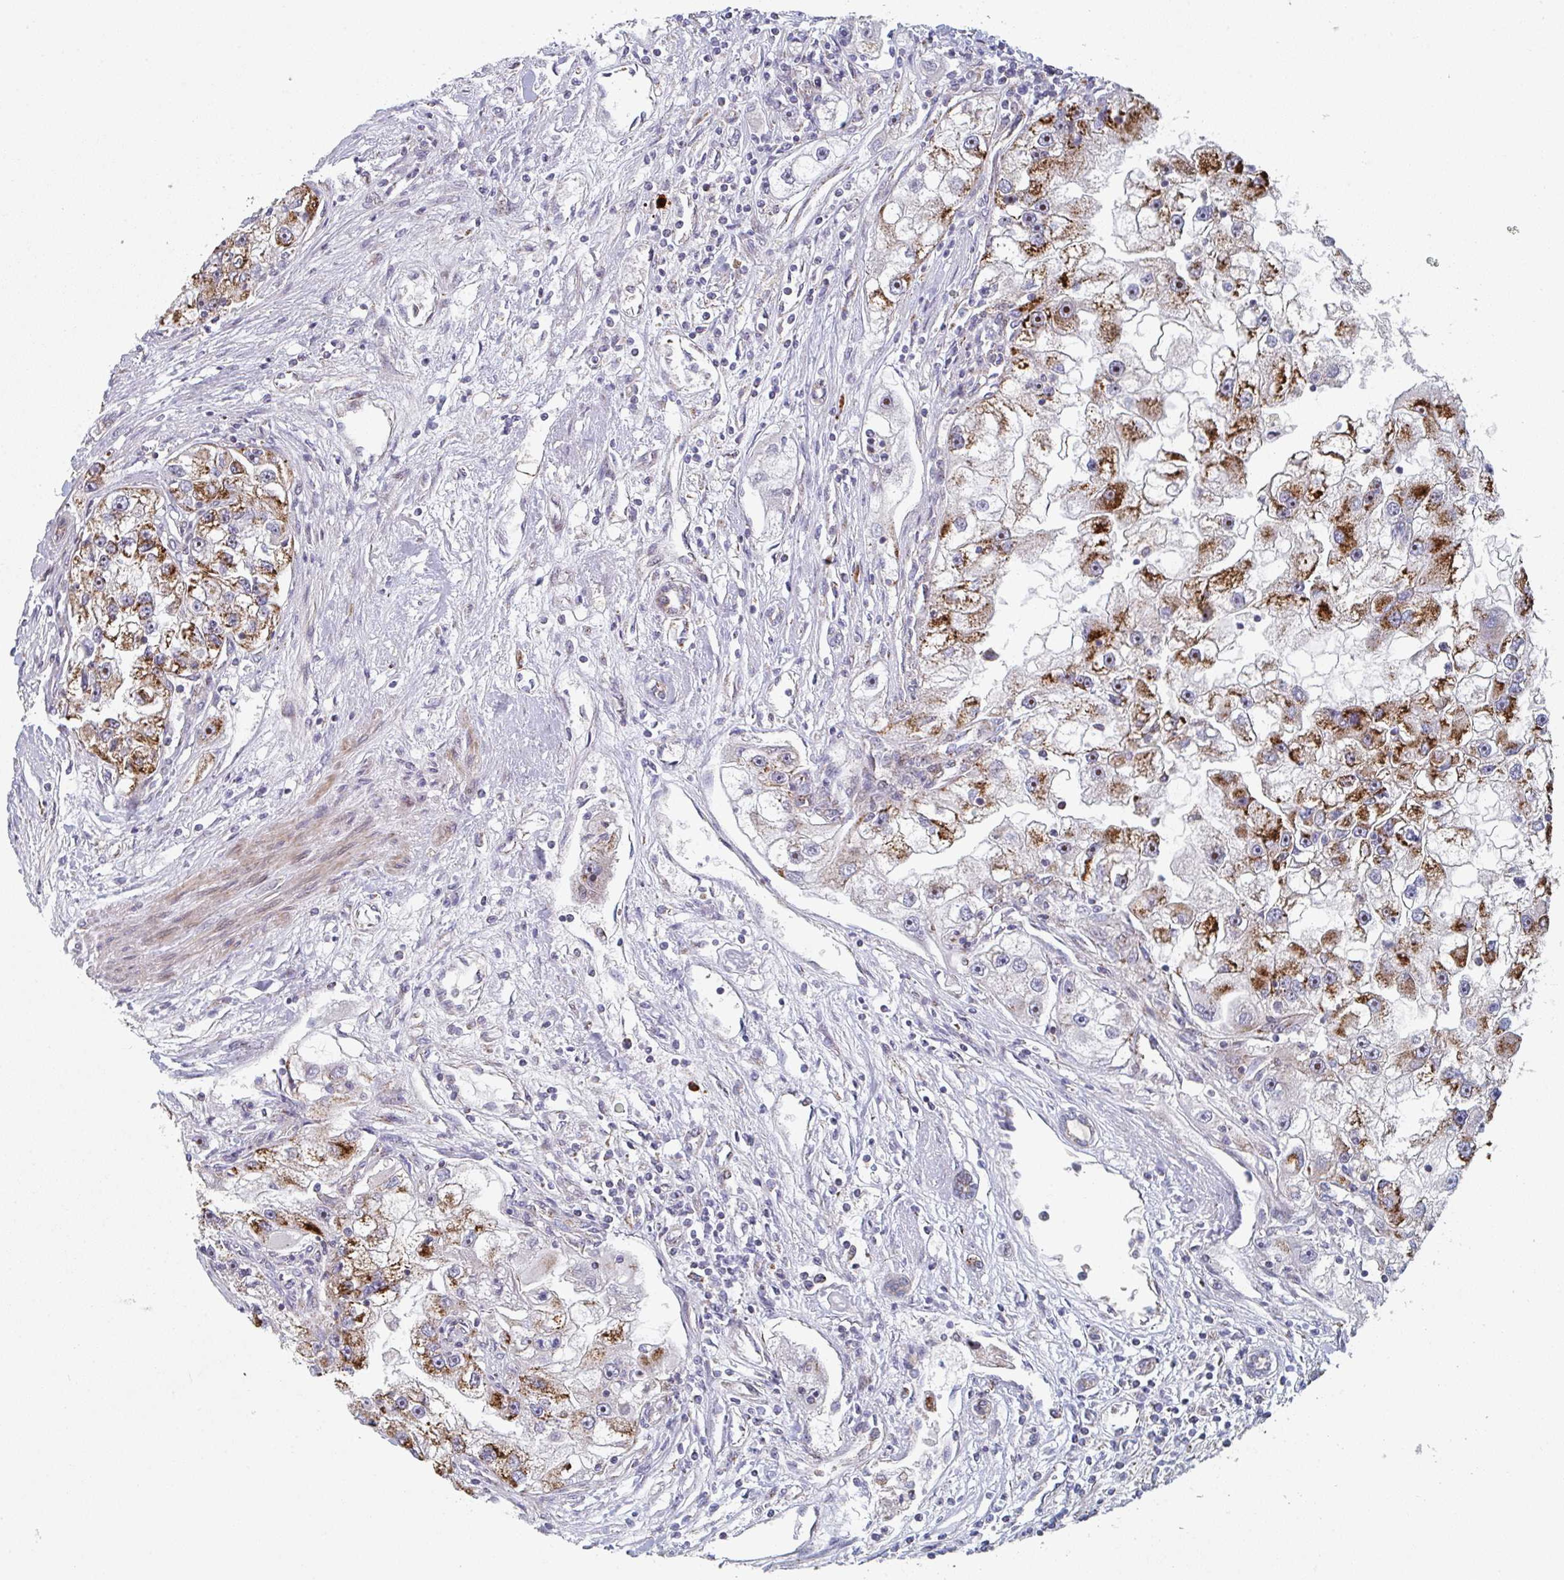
{"staining": {"intensity": "strong", "quantity": ">75%", "location": "cytoplasmic/membranous"}, "tissue": "renal cancer", "cell_type": "Tumor cells", "image_type": "cancer", "snomed": [{"axis": "morphology", "description": "Adenocarcinoma, NOS"}, {"axis": "topography", "description": "Kidney"}], "caption": "Renal adenocarcinoma stained for a protein (brown) shows strong cytoplasmic/membranous positive positivity in approximately >75% of tumor cells.", "gene": "ZNF644", "patient": {"sex": "male", "age": 63}}